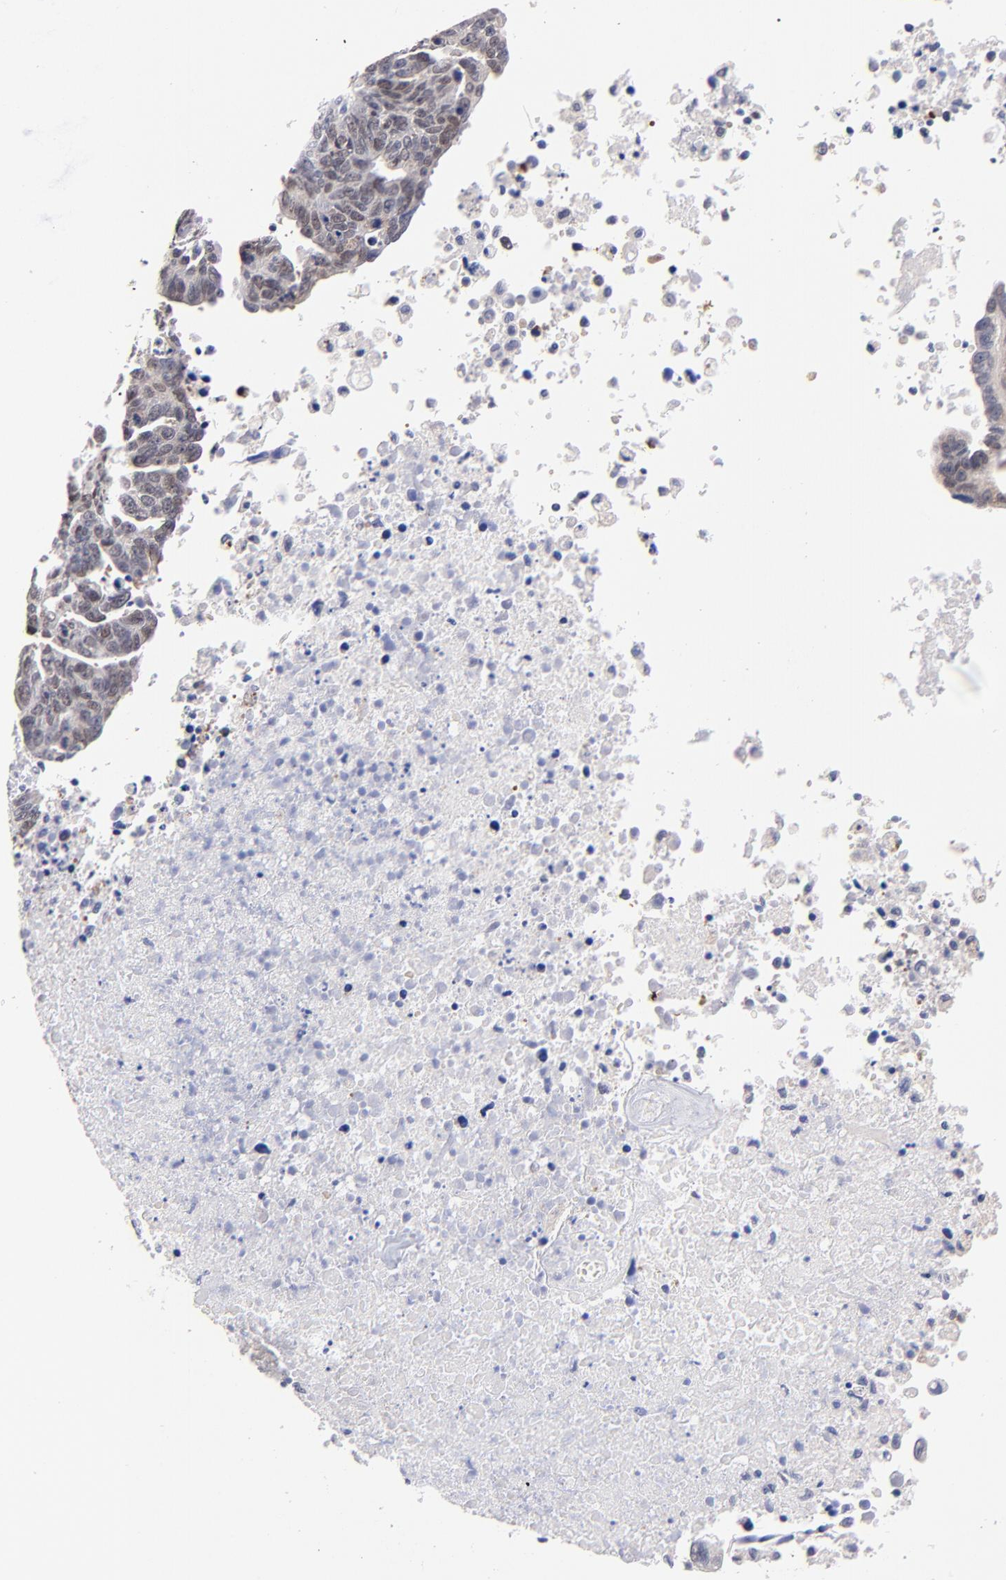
{"staining": {"intensity": "weak", "quantity": ">75%", "location": "nuclear"}, "tissue": "ovarian cancer", "cell_type": "Tumor cells", "image_type": "cancer", "snomed": [{"axis": "morphology", "description": "Carcinoma, endometroid"}, {"axis": "morphology", "description": "Cystadenocarcinoma, serous, NOS"}, {"axis": "topography", "description": "Ovary"}], "caption": "Weak nuclear staining is seen in approximately >75% of tumor cells in ovarian cancer (endometroid carcinoma).", "gene": "ZNF155", "patient": {"sex": "female", "age": 45}}